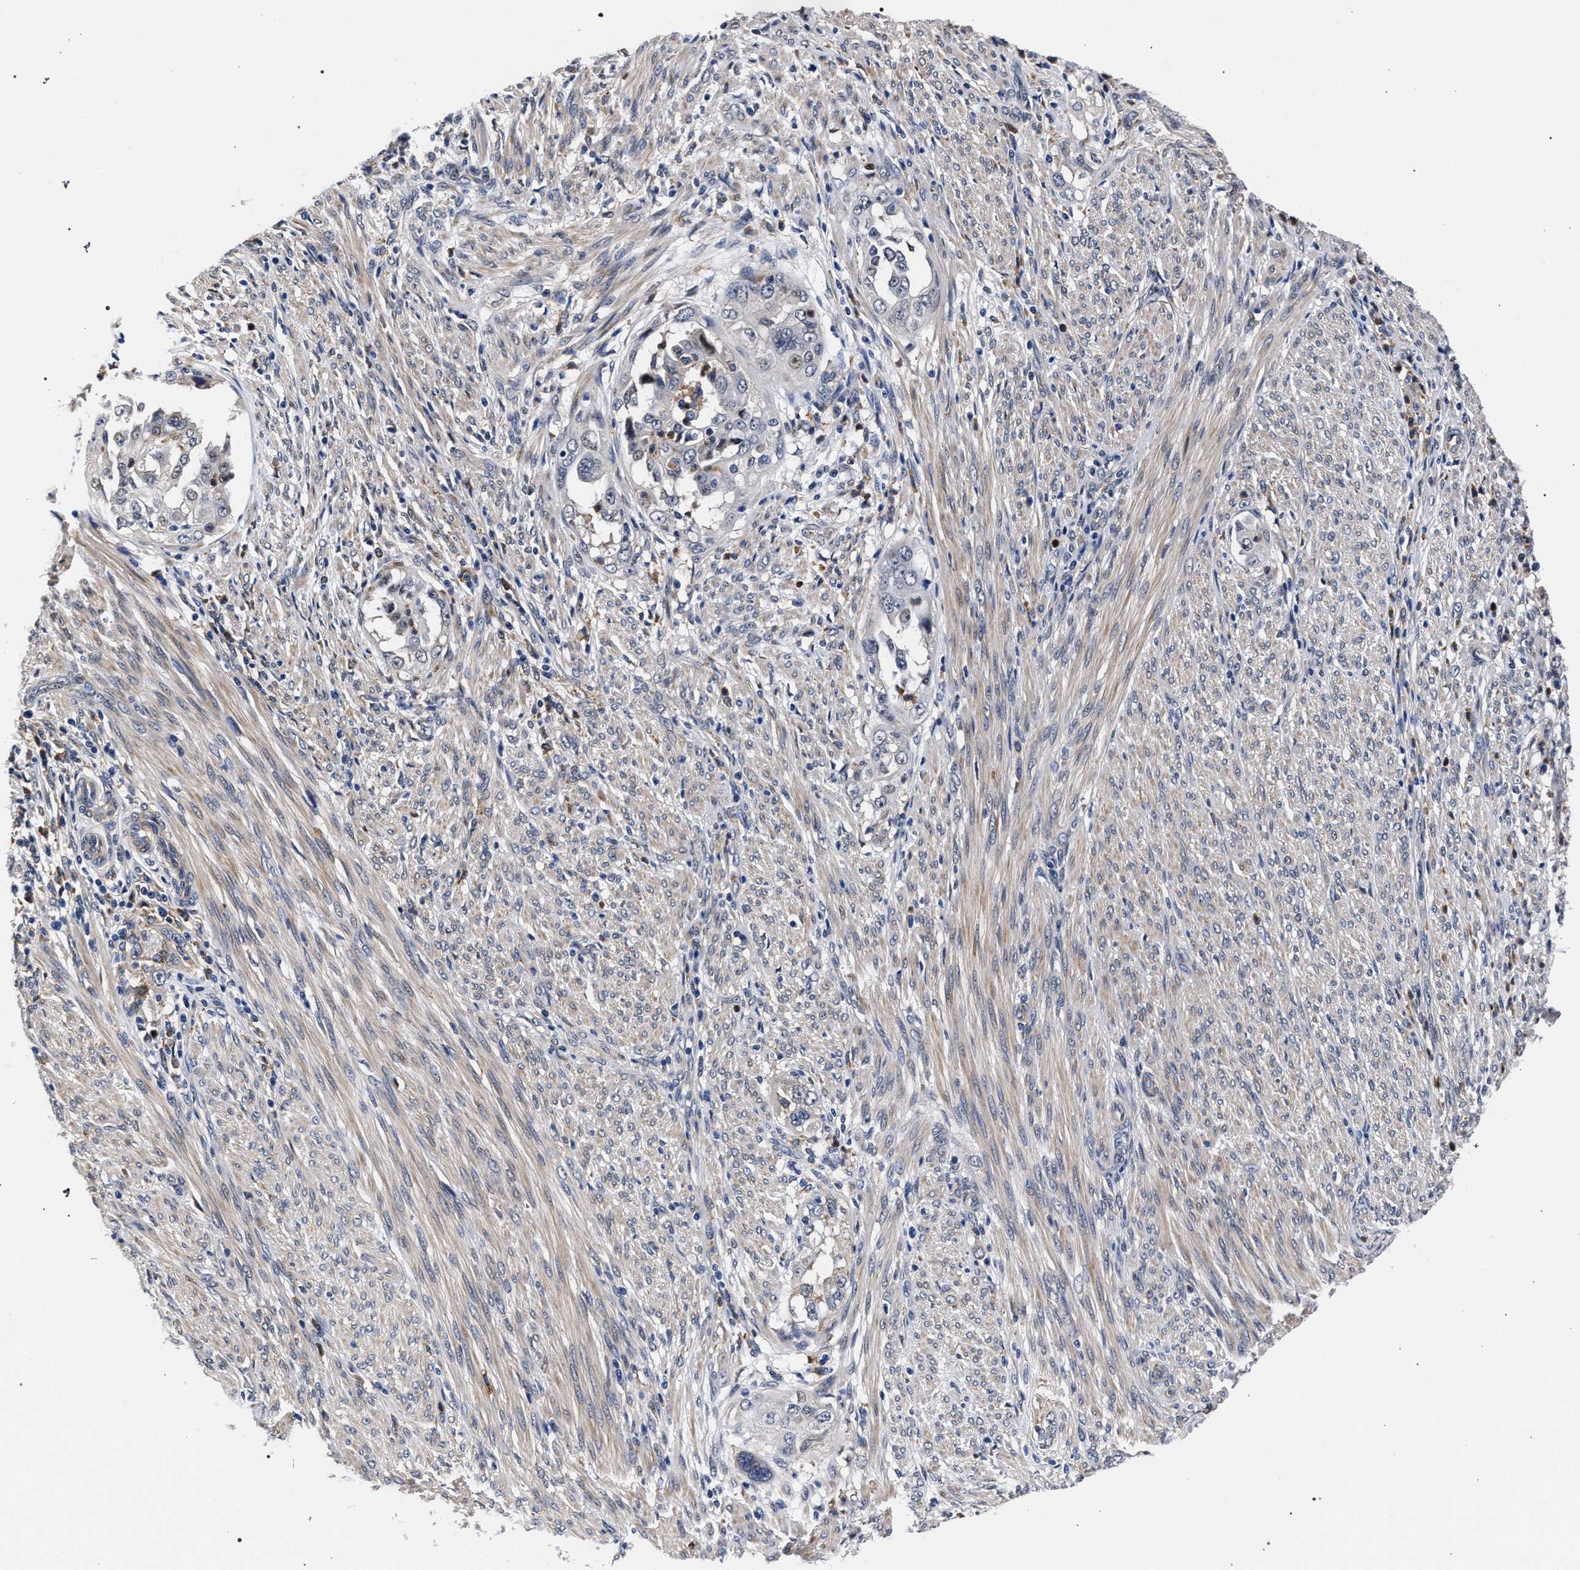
{"staining": {"intensity": "negative", "quantity": "none", "location": "none"}, "tissue": "endometrial cancer", "cell_type": "Tumor cells", "image_type": "cancer", "snomed": [{"axis": "morphology", "description": "Adenocarcinoma, NOS"}, {"axis": "topography", "description": "Endometrium"}], "caption": "There is no significant staining in tumor cells of endometrial cancer (adenocarcinoma). Brightfield microscopy of IHC stained with DAB (3,3'-diaminobenzidine) (brown) and hematoxylin (blue), captured at high magnification.", "gene": "ZNF462", "patient": {"sex": "female", "age": 85}}